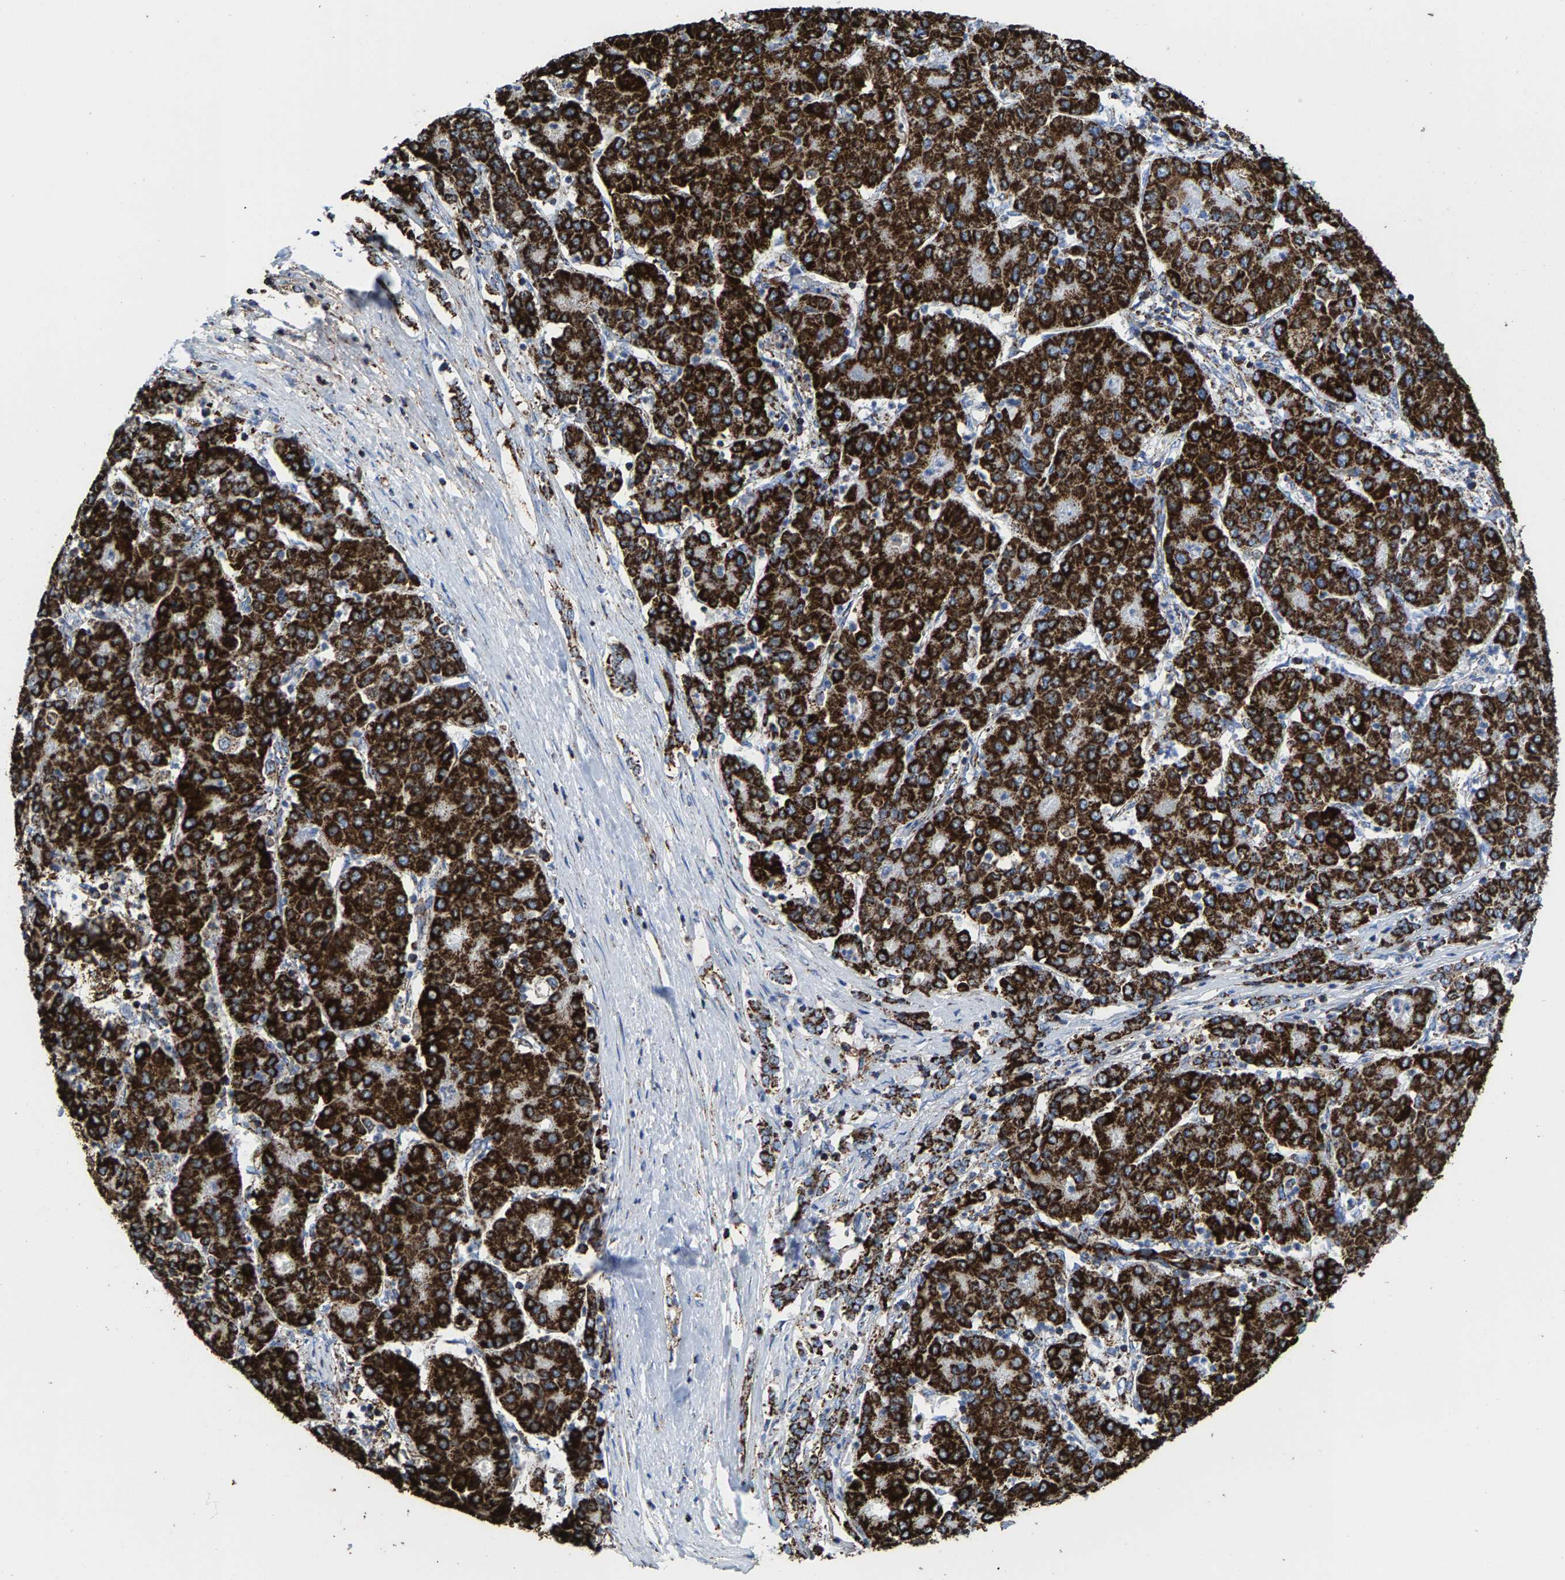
{"staining": {"intensity": "strong", "quantity": ">75%", "location": "cytoplasmic/membranous"}, "tissue": "liver cancer", "cell_type": "Tumor cells", "image_type": "cancer", "snomed": [{"axis": "morphology", "description": "Carcinoma, Hepatocellular, NOS"}, {"axis": "topography", "description": "Liver"}], "caption": "Liver cancer (hepatocellular carcinoma) was stained to show a protein in brown. There is high levels of strong cytoplasmic/membranous positivity in approximately >75% of tumor cells.", "gene": "ECHS1", "patient": {"sex": "male", "age": 65}}